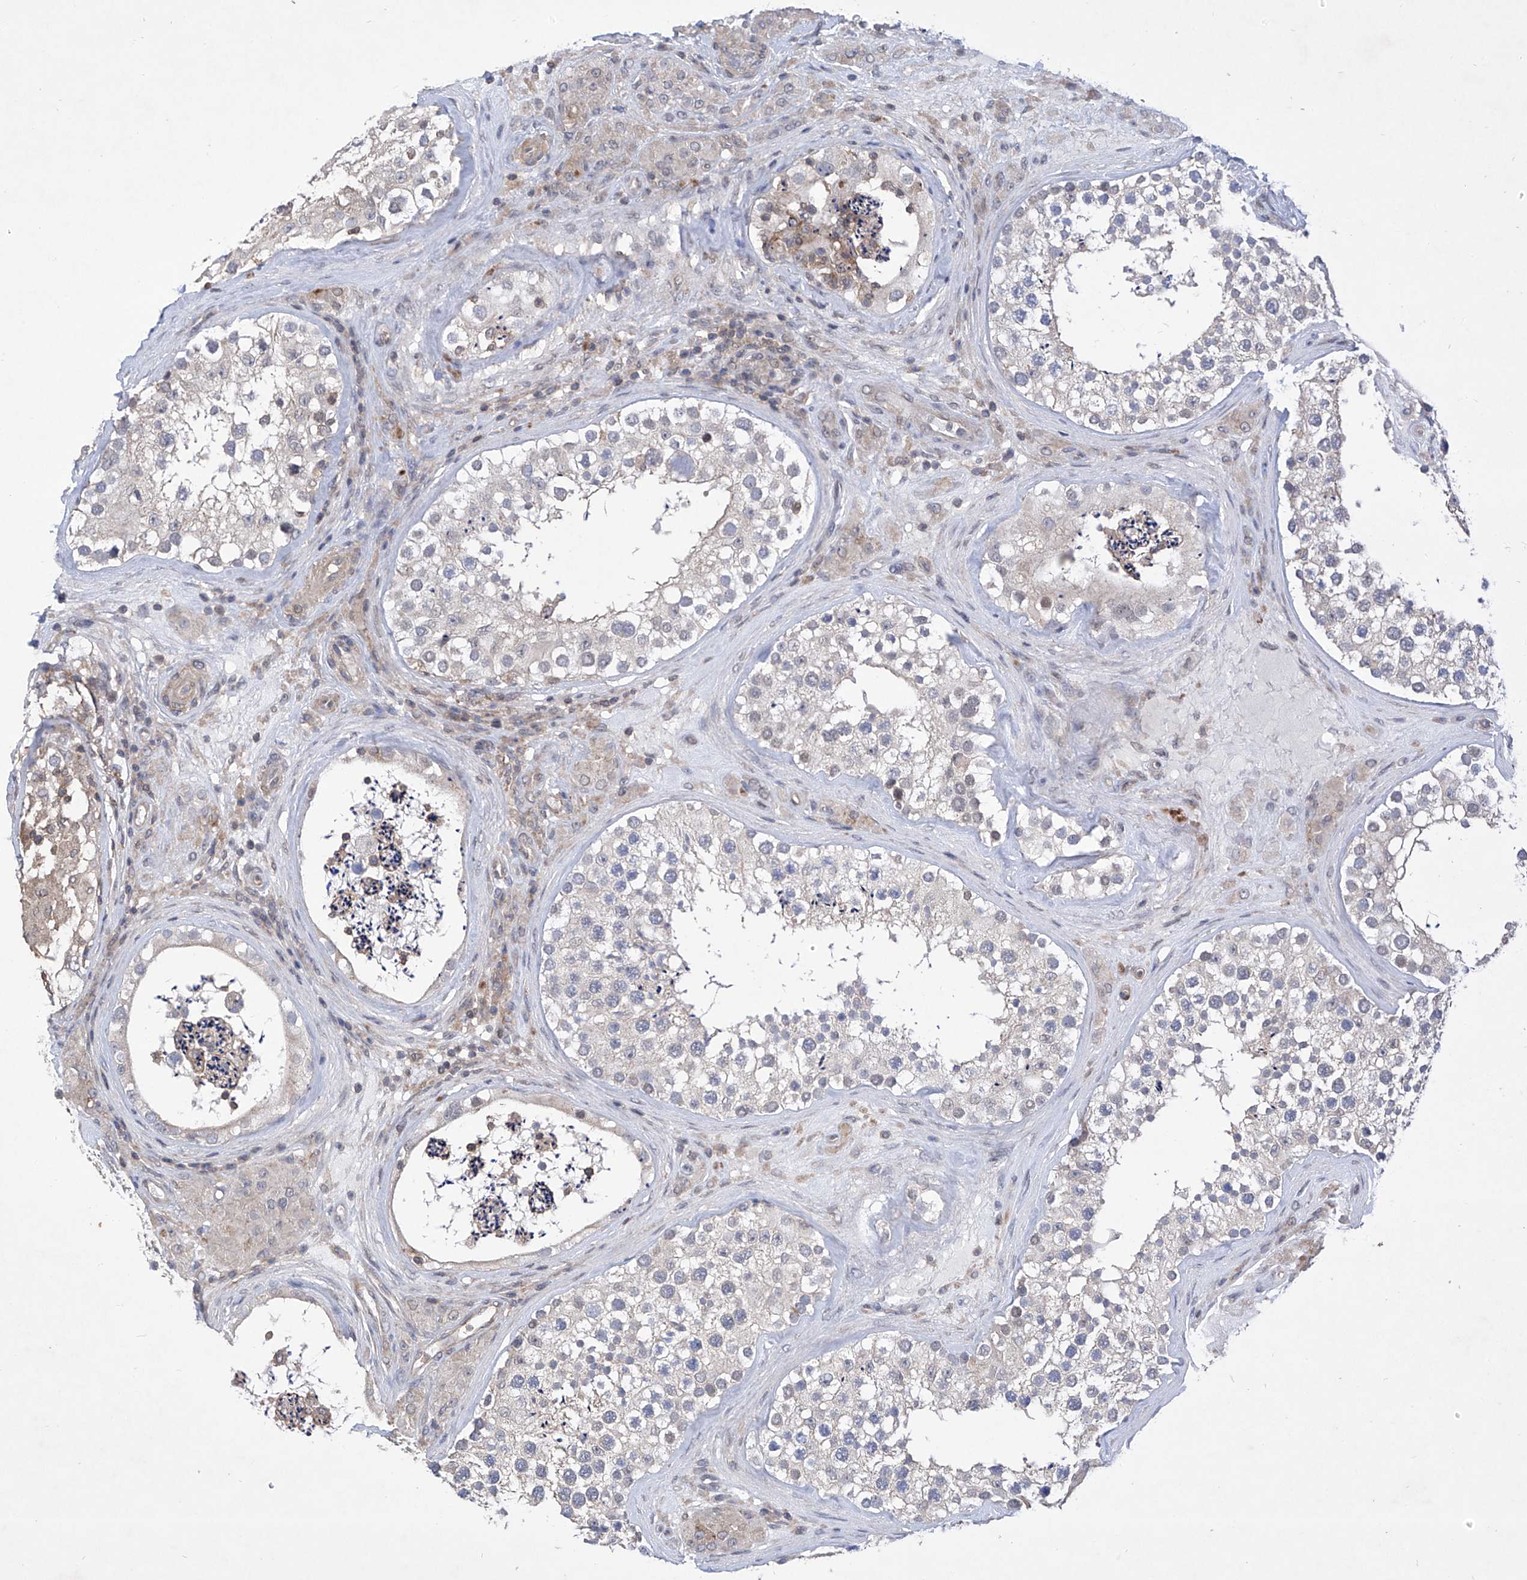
{"staining": {"intensity": "weak", "quantity": "<25%", "location": "cytoplasmic/membranous"}, "tissue": "testis", "cell_type": "Cells in seminiferous ducts", "image_type": "normal", "snomed": [{"axis": "morphology", "description": "Normal tissue, NOS"}, {"axis": "topography", "description": "Testis"}], "caption": "IHC histopathology image of normal testis stained for a protein (brown), which exhibits no expression in cells in seminiferous ducts.", "gene": "KIFC2", "patient": {"sex": "male", "age": 46}}